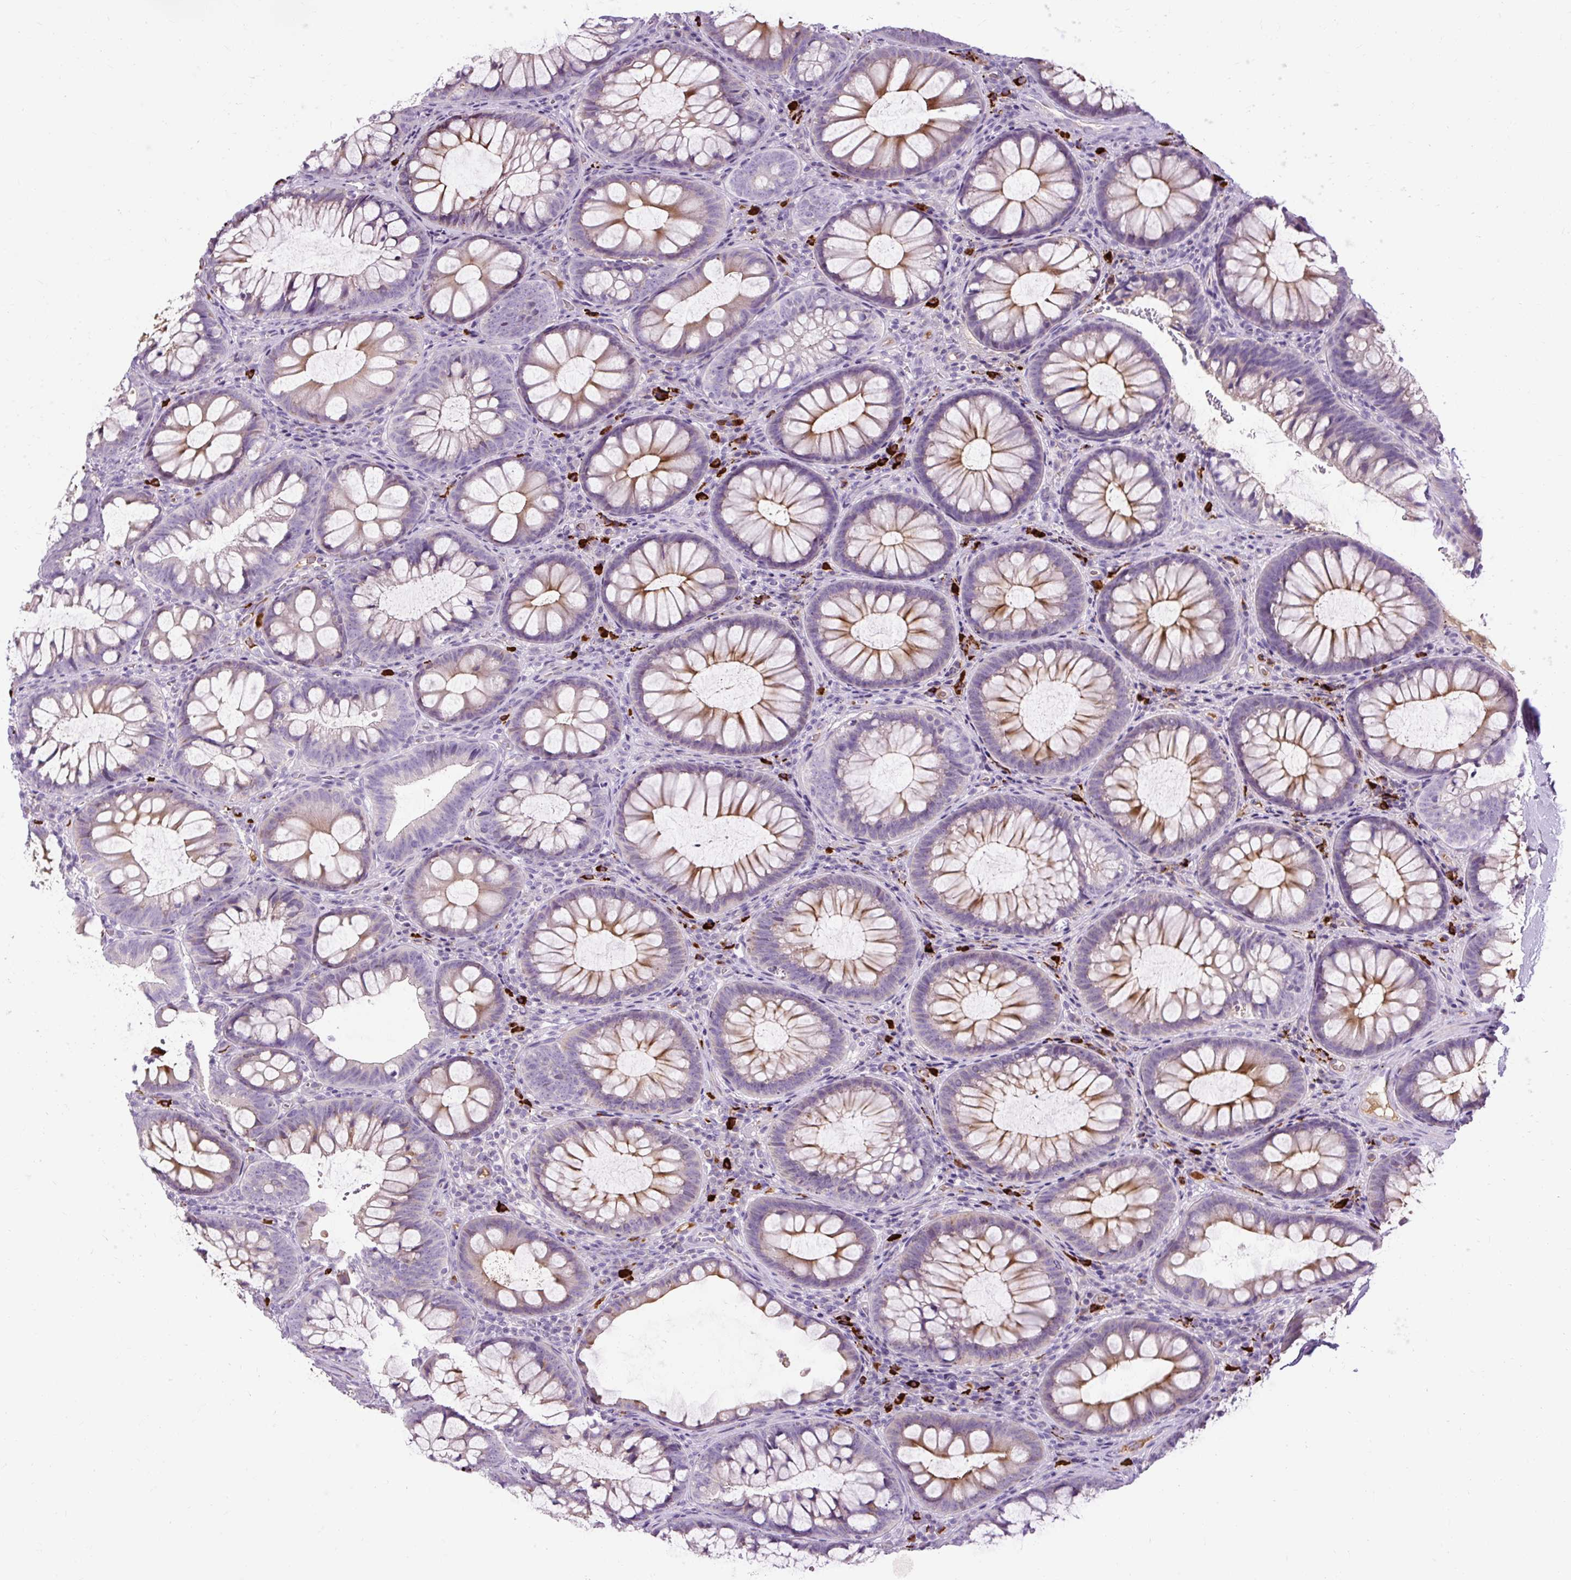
{"staining": {"intensity": "negative", "quantity": "none", "location": "none"}, "tissue": "colon", "cell_type": "Endothelial cells", "image_type": "normal", "snomed": [{"axis": "morphology", "description": "Normal tissue, NOS"}, {"axis": "morphology", "description": "Adenoma, NOS"}, {"axis": "topography", "description": "Soft tissue"}, {"axis": "topography", "description": "Colon"}], "caption": "Colon stained for a protein using immunohistochemistry reveals no staining endothelial cells.", "gene": "ARRDC2", "patient": {"sex": "male", "age": 47}}